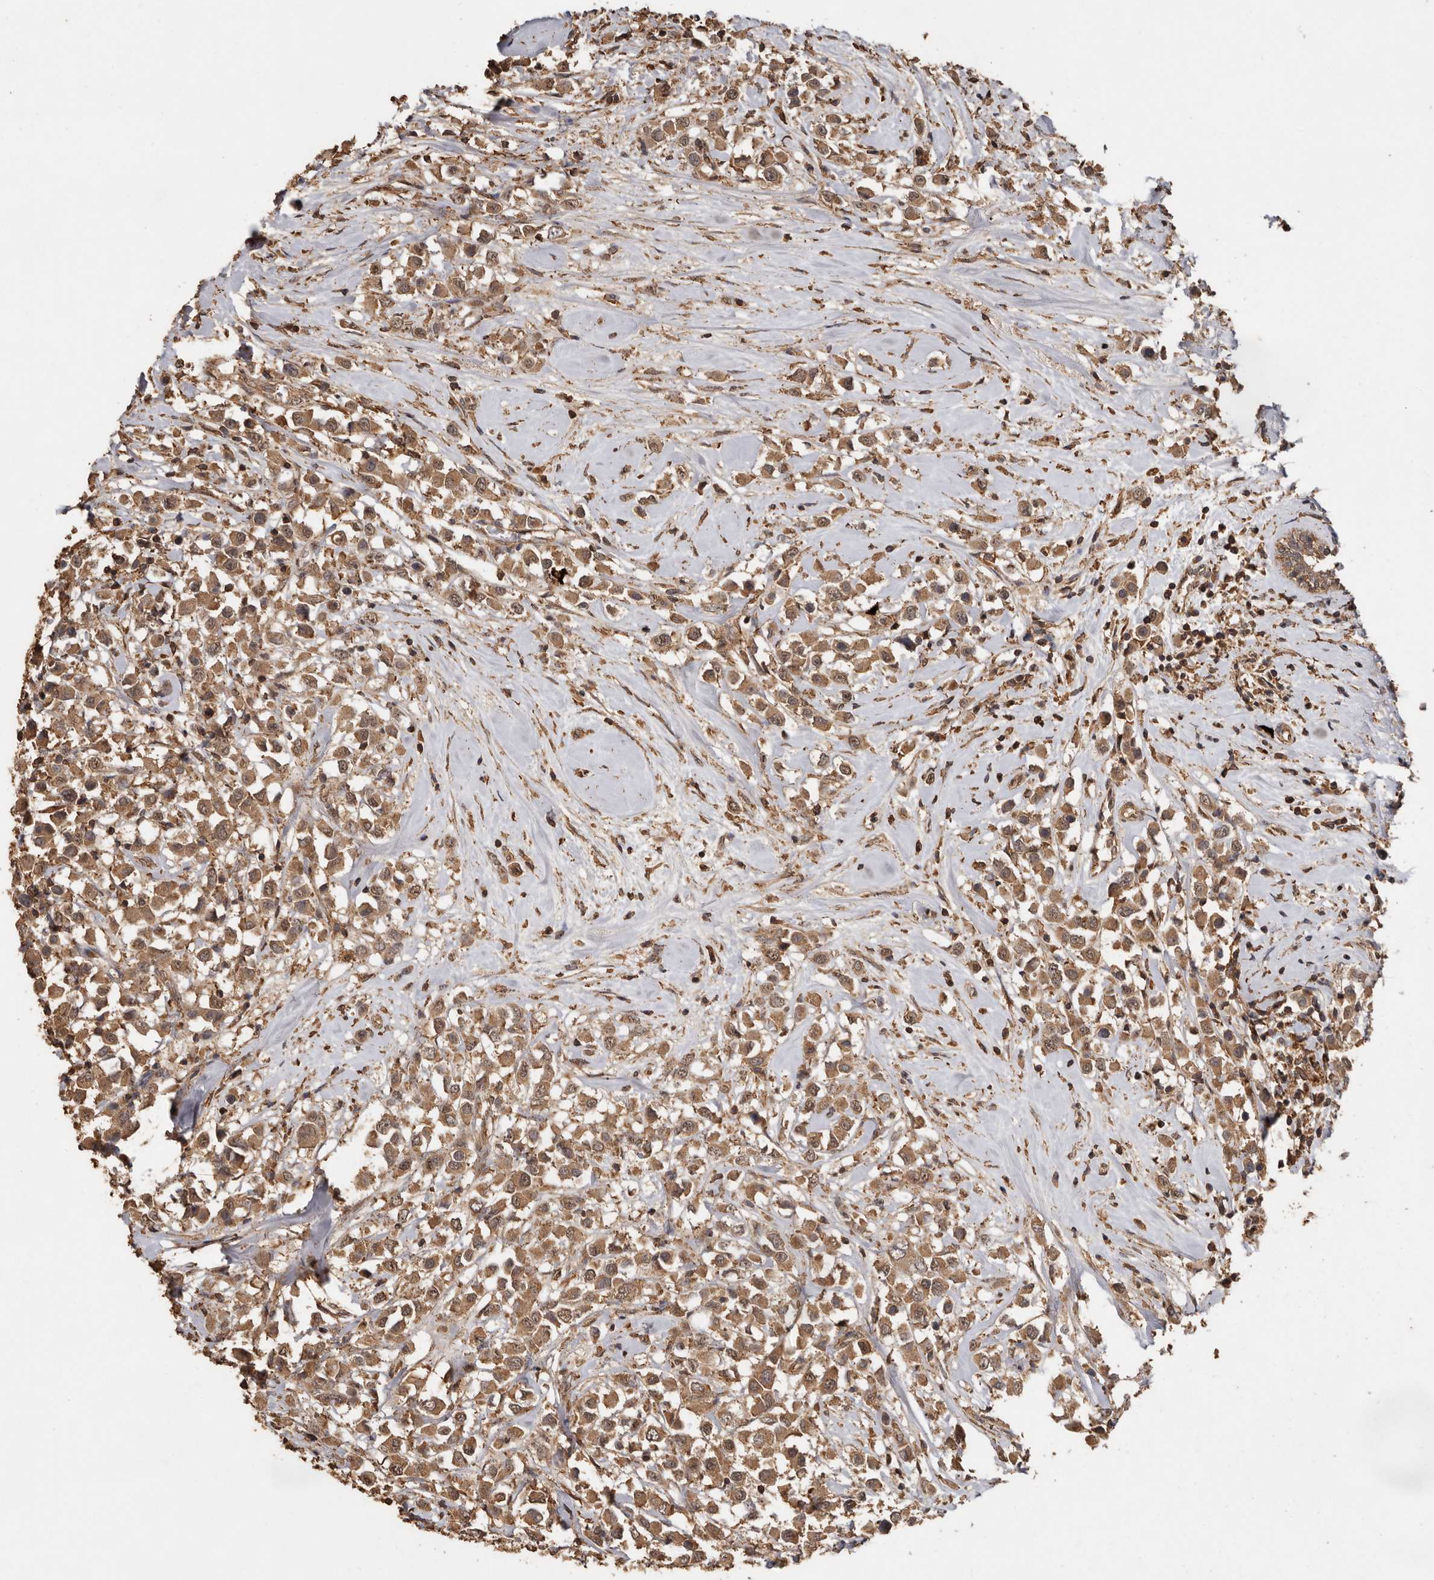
{"staining": {"intensity": "moderate", "quantity": ">75%", "location": "cytoplasmic/membranous,nuclear"}, "tissue": "breast cancer", "cell_type": "Tumor cells", "image_type": "cancer", "snomed": [{"axis": "morphology", "description": "Duct carcinoma"}, {"axis": "topography", "description": "Breast"}], "caption": "Brown immunohistochemical staining in human breast cancer demonstrates moderate cytoplasmic/membranous and nuclear expression in about >75% of tumor cells.", "gene": "RWDD1", "patient": {"sex": "female", "age": 61}}